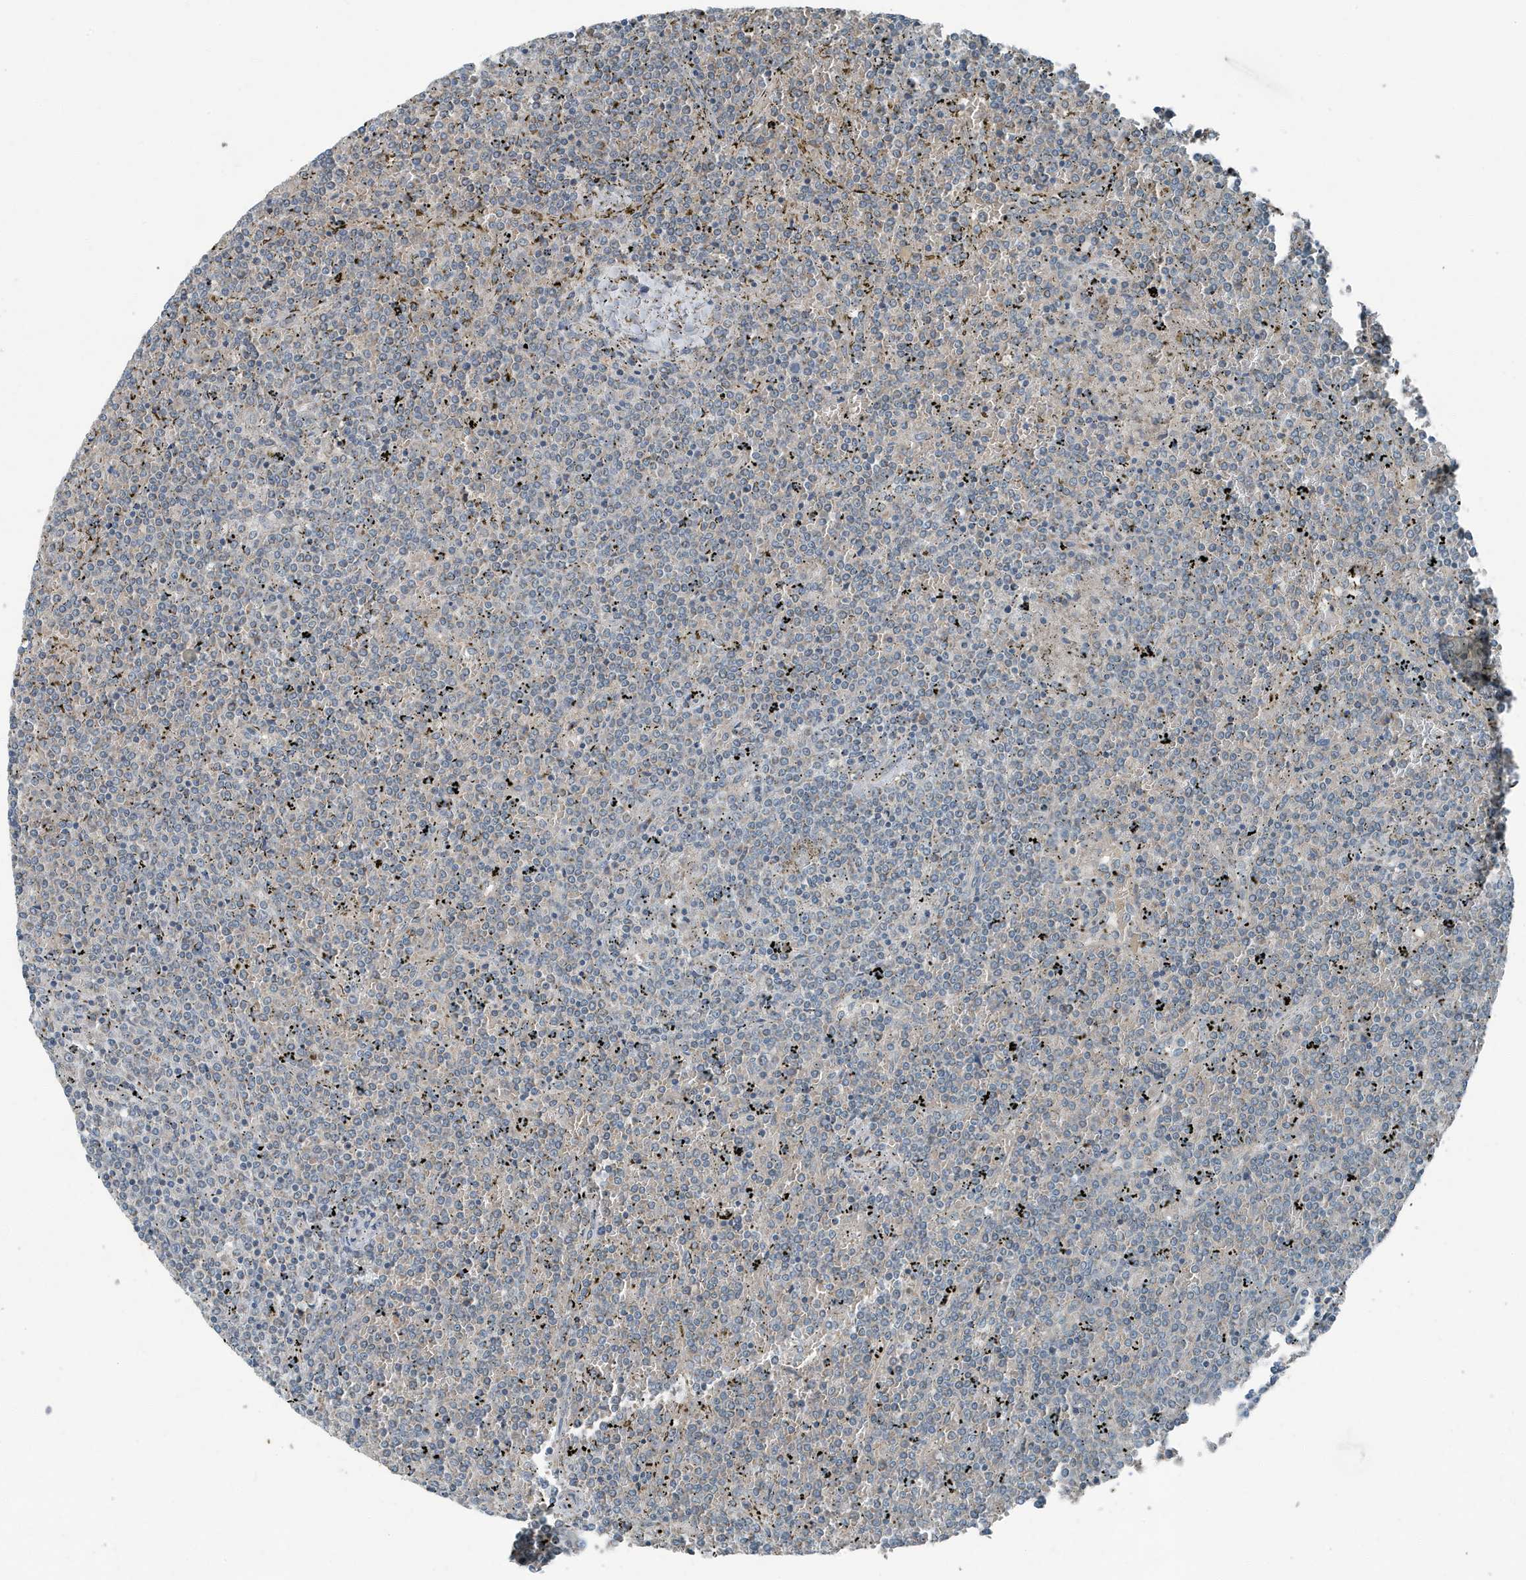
{"staining": {"intensity": "negative", "quantity": "none", "location": "none"}, "tissue": "lymphoma", "cell_type": "Tumor cells", "image_type": "cancer", "snomed": [{"axis": "morphology", "description": "Malignant lymphoma, non-Hodgkin's type, Low grade"}, {"axis": "topography", "description": "Spleen"}], "caption": "Immunohistochemical staining of malignant lymphoma, non-Hodgkin's type (low-grade) reveals no significant staining in tumor cells.", "gene": "MT-CYB", "patient": {"sex": "female", "age": 19}}